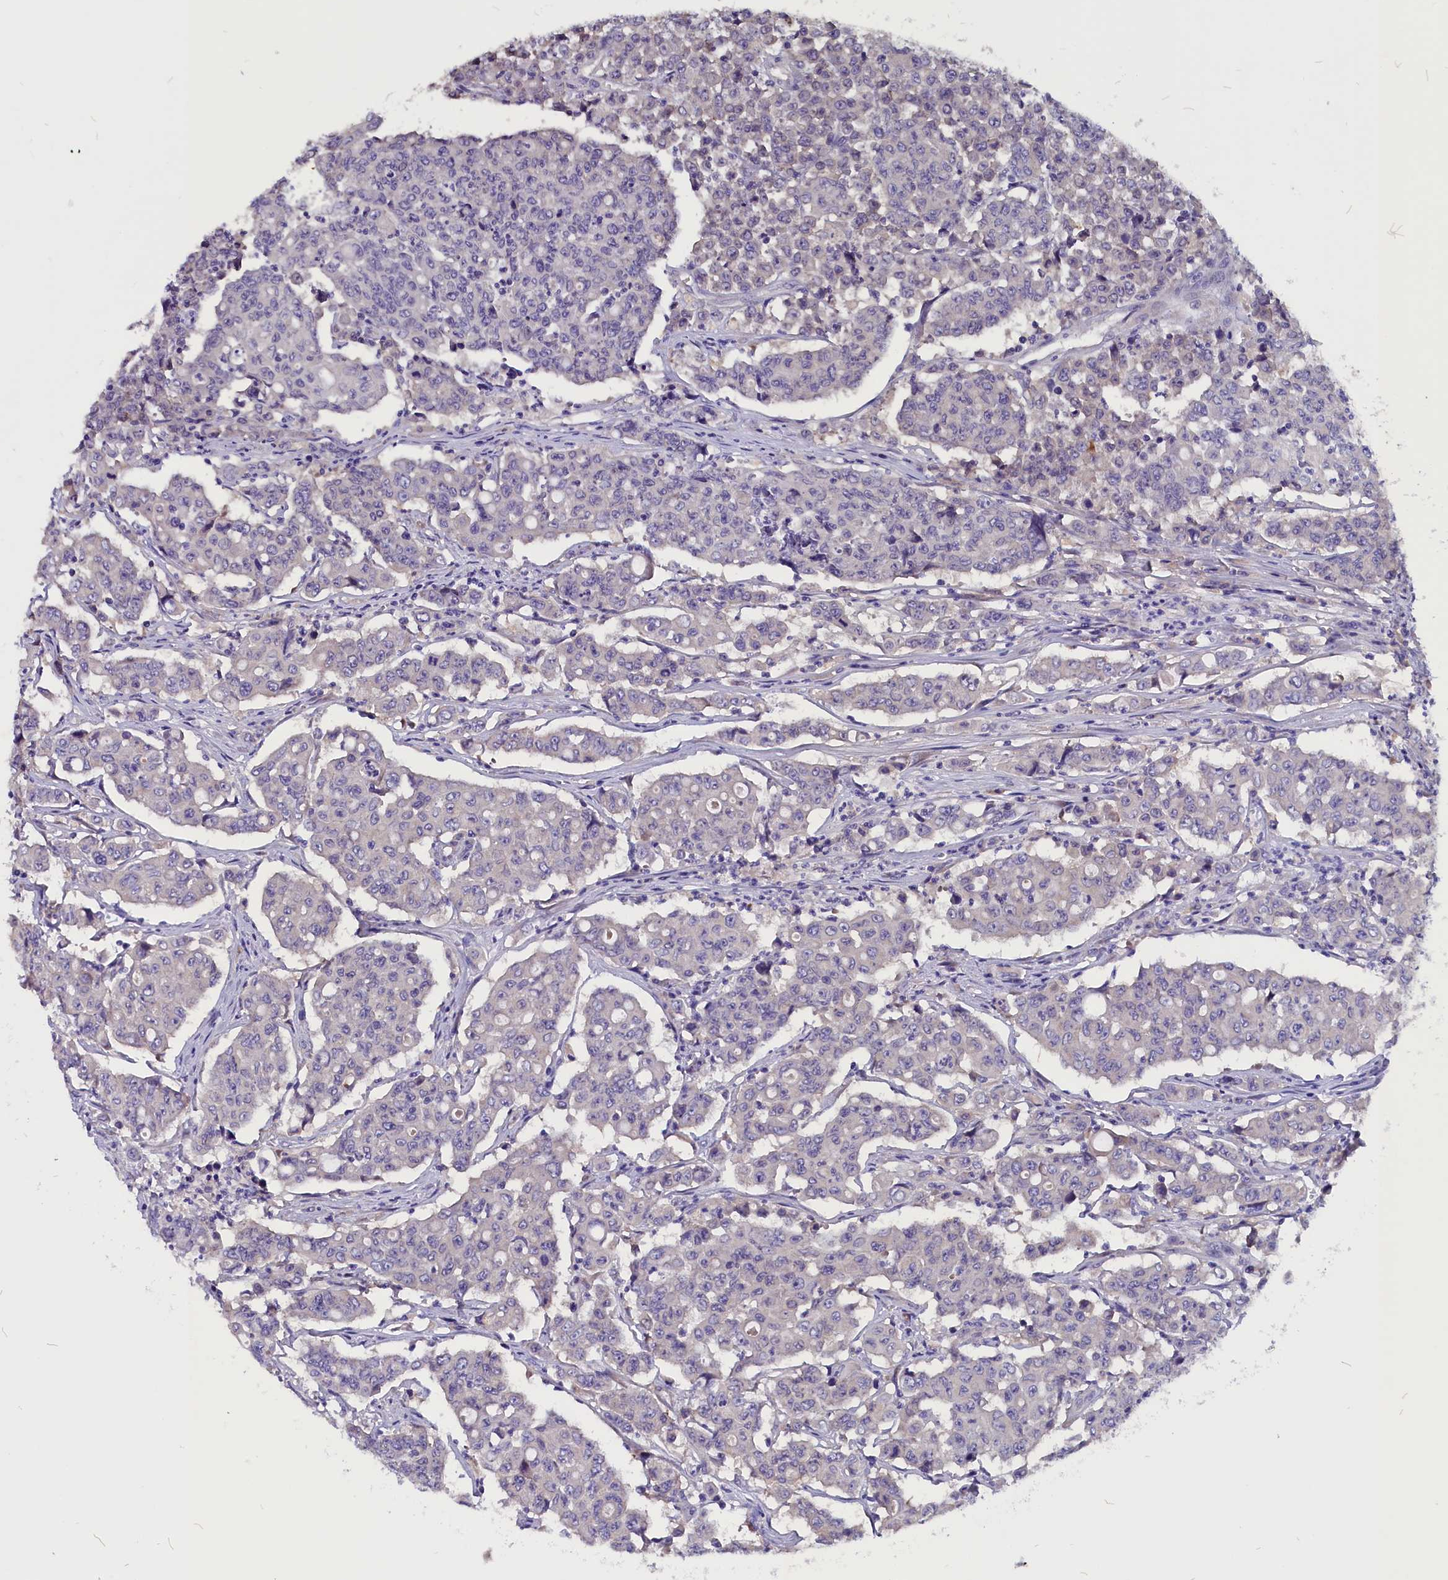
{"staining": {"intensity": "negative", "quantity": "none", "location": "none"}, "tissue": "colorectal cancer", "cell_type": "Tumor cells", "image_type": "cancer", "snomed": [{"axis": "morphology", "description": "Adenocarcinoma, NOS"}, {"axis": "topography", "description": "Colon"}], "caption": "Immunohistochemical staining of adenocarcinoma (colorectal) reveals no significant staining in tumor cells.", "gene": "CCBE1", "patient": {"sex": "male", "age": 51}}